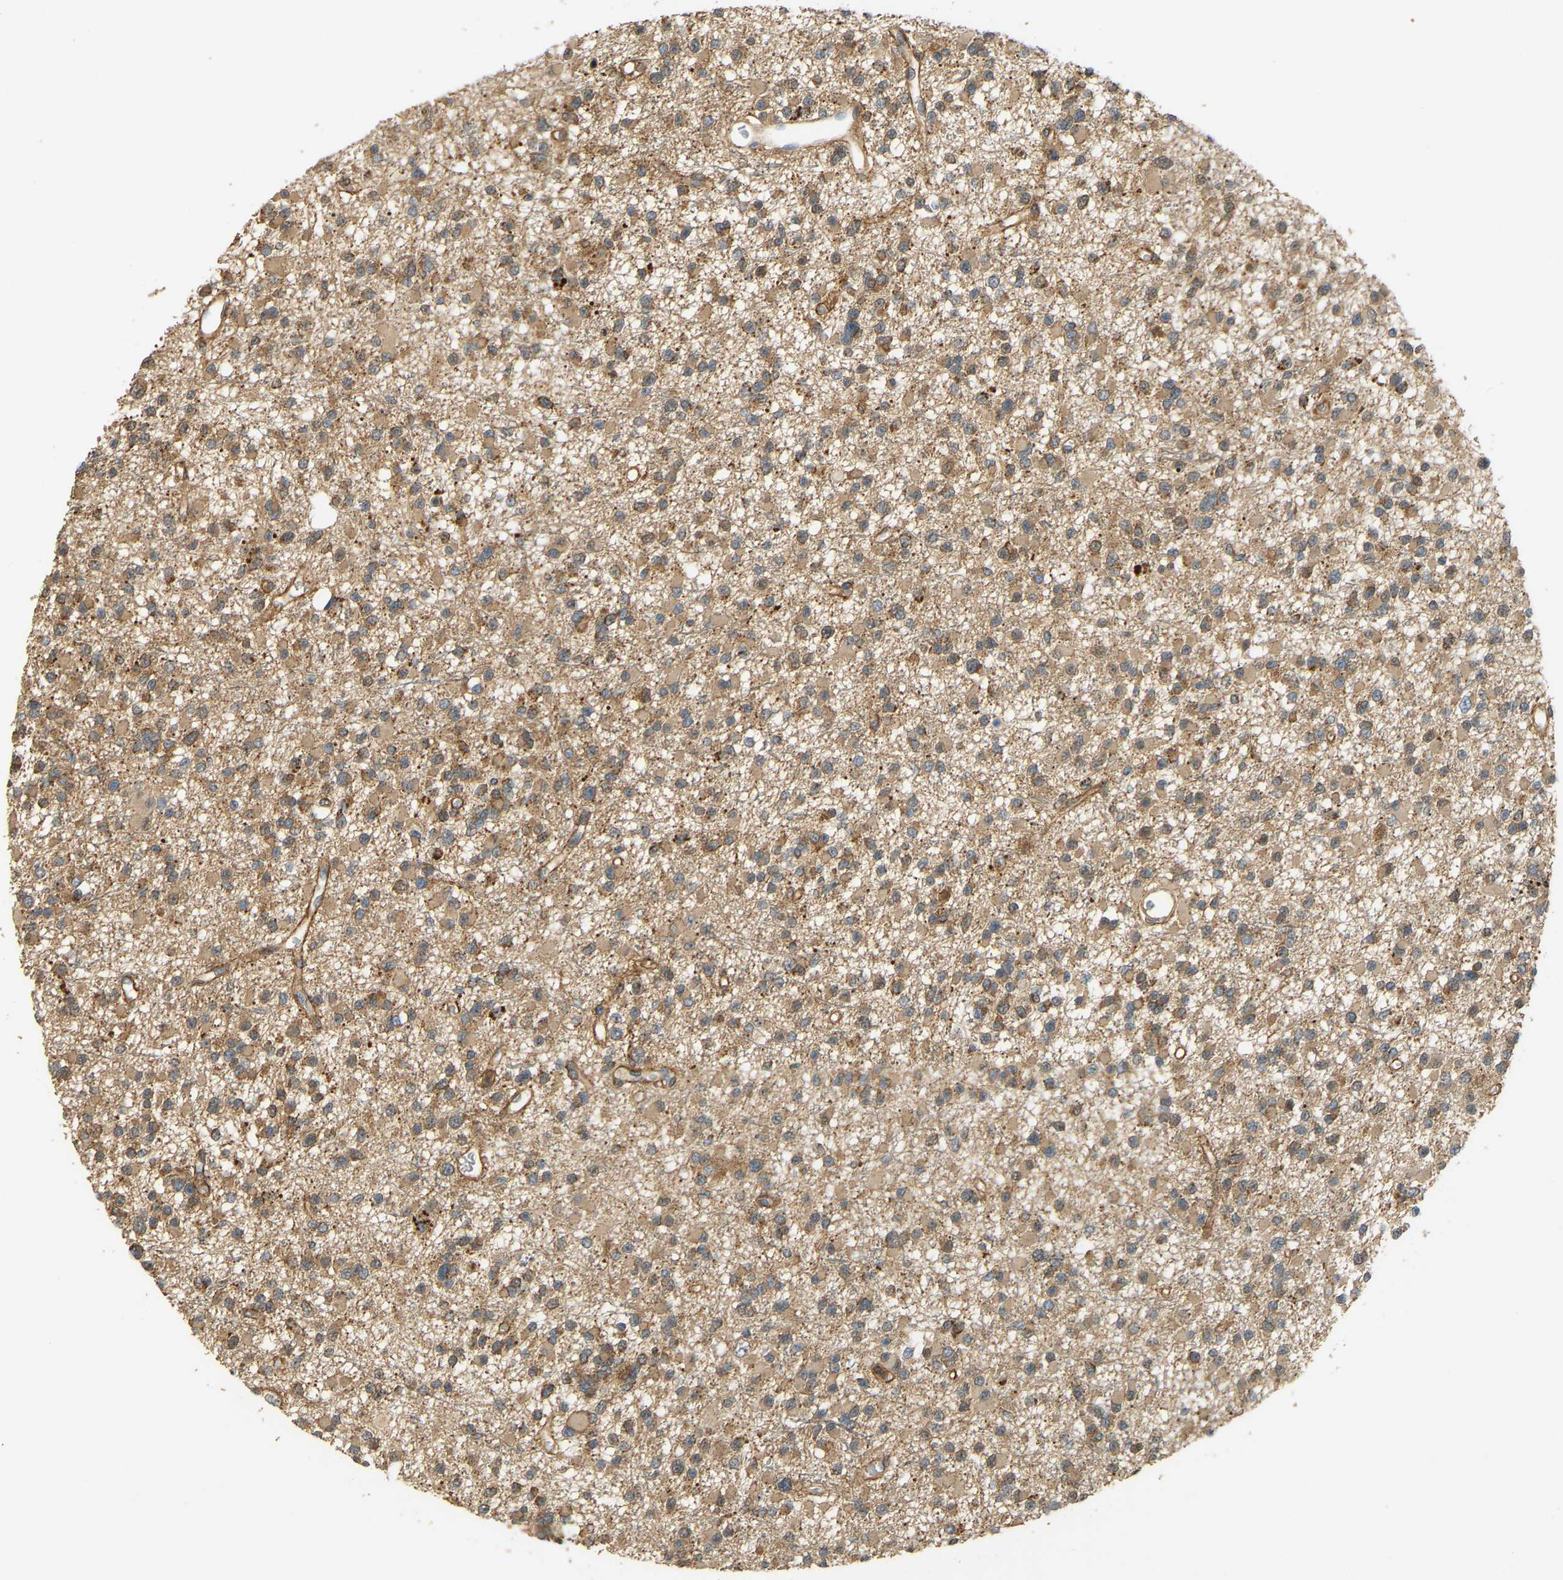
{"staining": {"intensity": "weak", "quantity": ">75%", "location": "cytoplasmic/membranous"}, "tissue": "glioma", "cell_type": "Tumor cells", "image_type": "cancer", "snomed": [{"axis": "morphology", "description": "Glioma, malignant, NOS"}, {"axis": "topography", "description": "Cerebellum"}], "caption": "This photomicrograph exhibits immunohistochemistry staining of malignant glioma, with low weak cytoplasmic/membranous staining in about >75% of tumor cells.", "gene": "GOPC", "patient": {"sex": "female", "age": 10}}